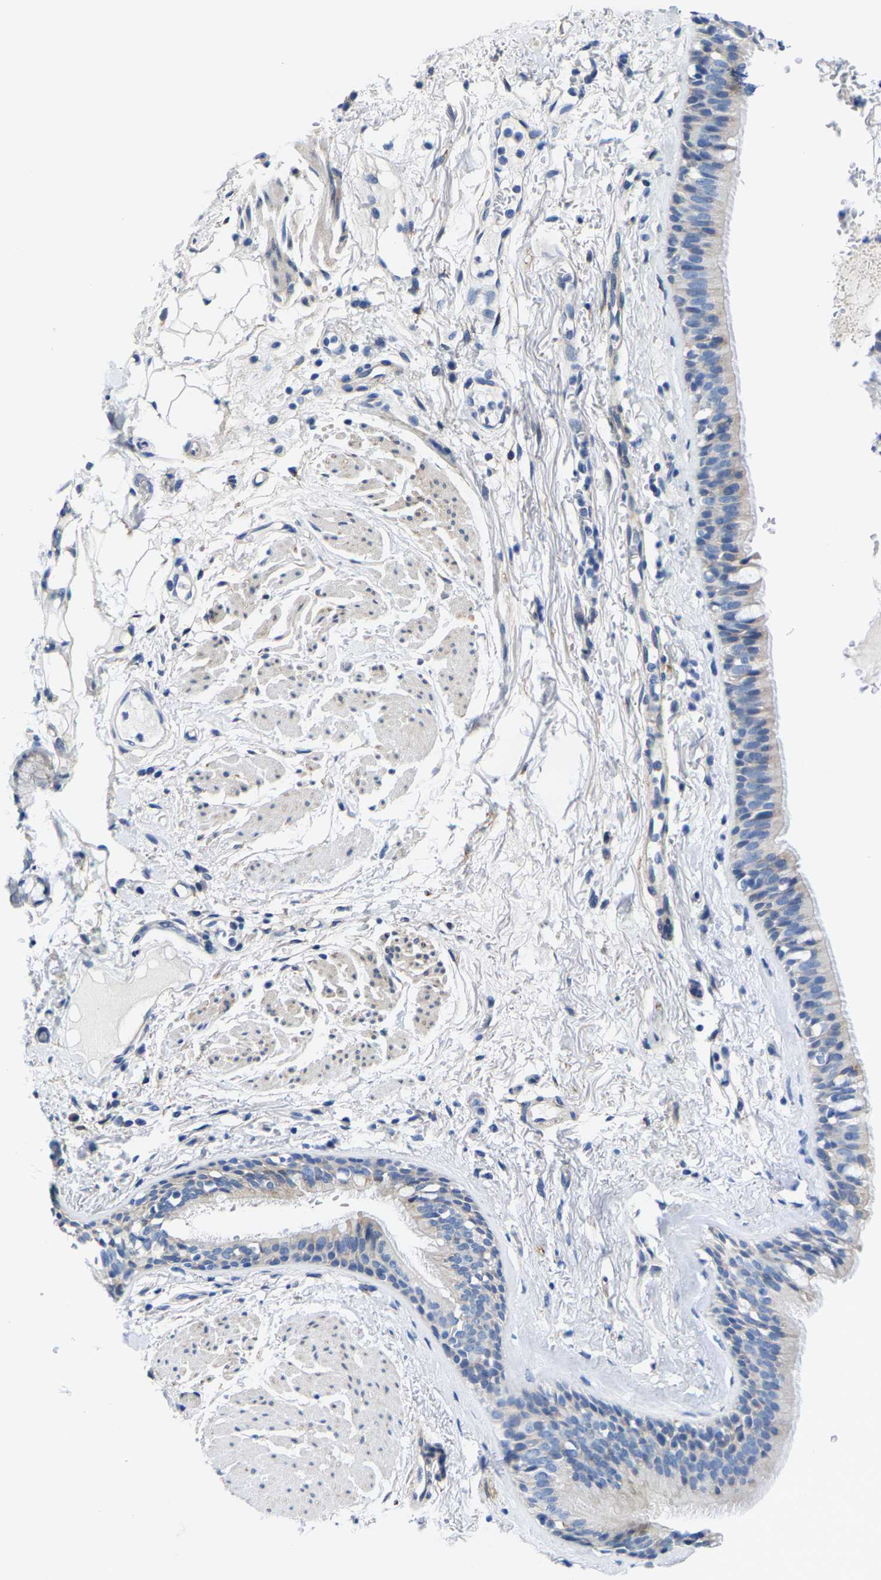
{"staining": {"intensity": "weak", "quantity": "<25%", "location": "cytoplasmic/membranous"}, "tissue": "bronchus", "cell_type": "Respiratory epithelial cells", "image_type": "normal", "snomed": [{"axis": "morphology", "description": "Normal tissue, NOS"}, {"axis": "topography", "description": "Cartilage tissue"}], "caption": "Immunohistochemistry histopathology image of normal human bronchus stained for a protein (brown), which exhibits no expression in respiratory epithelial cells.", "gene": "DSCAM", "patient": {"sex": "female", "age": 63}}